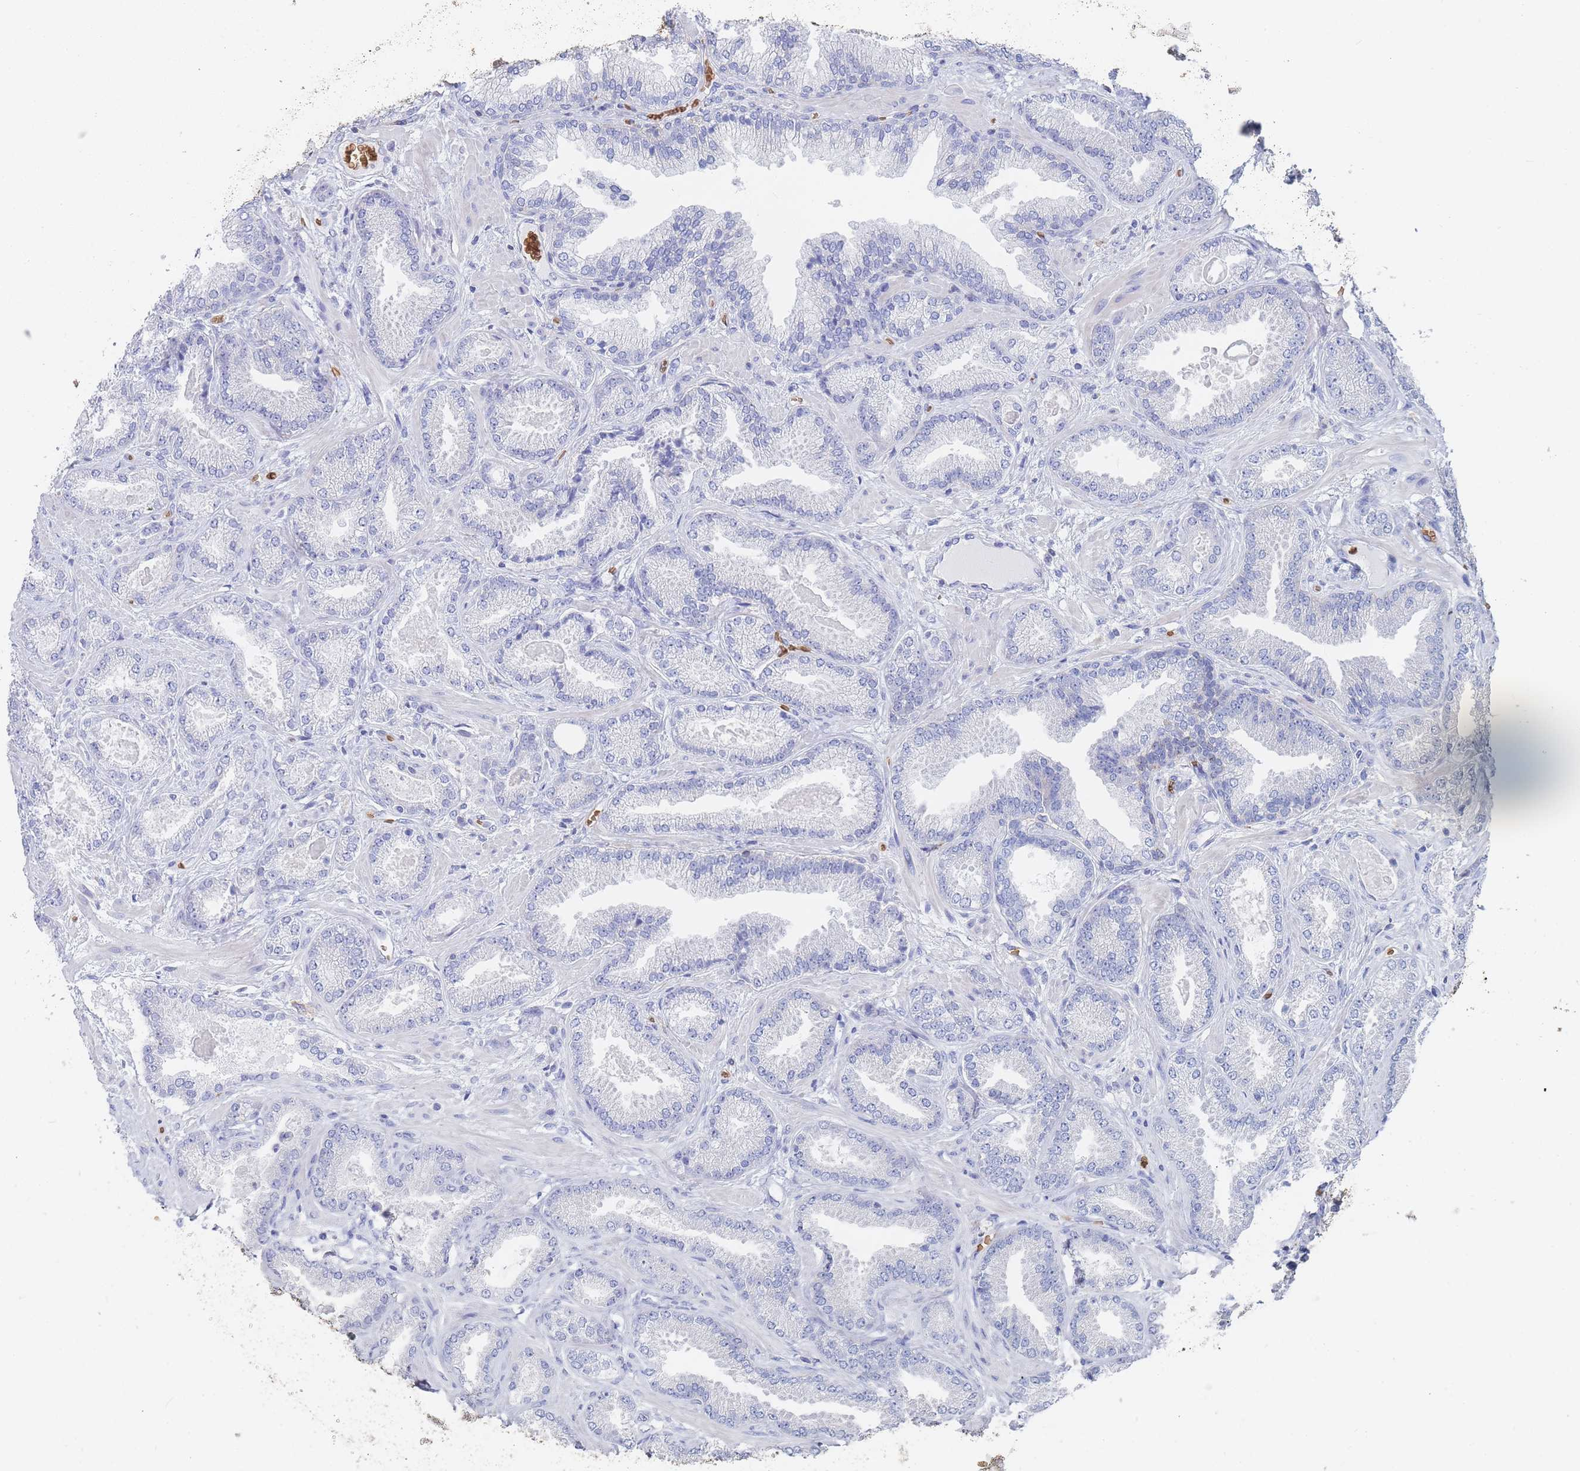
{"staining": {"intensity": "negative", "quantity": "none", "location": "none"}, "tissue": "prostate cancer", "cell_type": "Tumor cells", "image_type": "cancer", "snomed": [{"axis": "morphology", "description": "Adenocarcinoma, Low grade"}, {"axis": "topography", "description": "Prostate"}], "caption": "Immunohistochemistry (IHC) micrograph of human prostate cancer (adenocarcinoma (low-grade)) stained for a protein (brown), which demonstrates no expression in tumor cells.", "gene": "SLC2A1", "patient": {"sex": "male", "age": 62}}